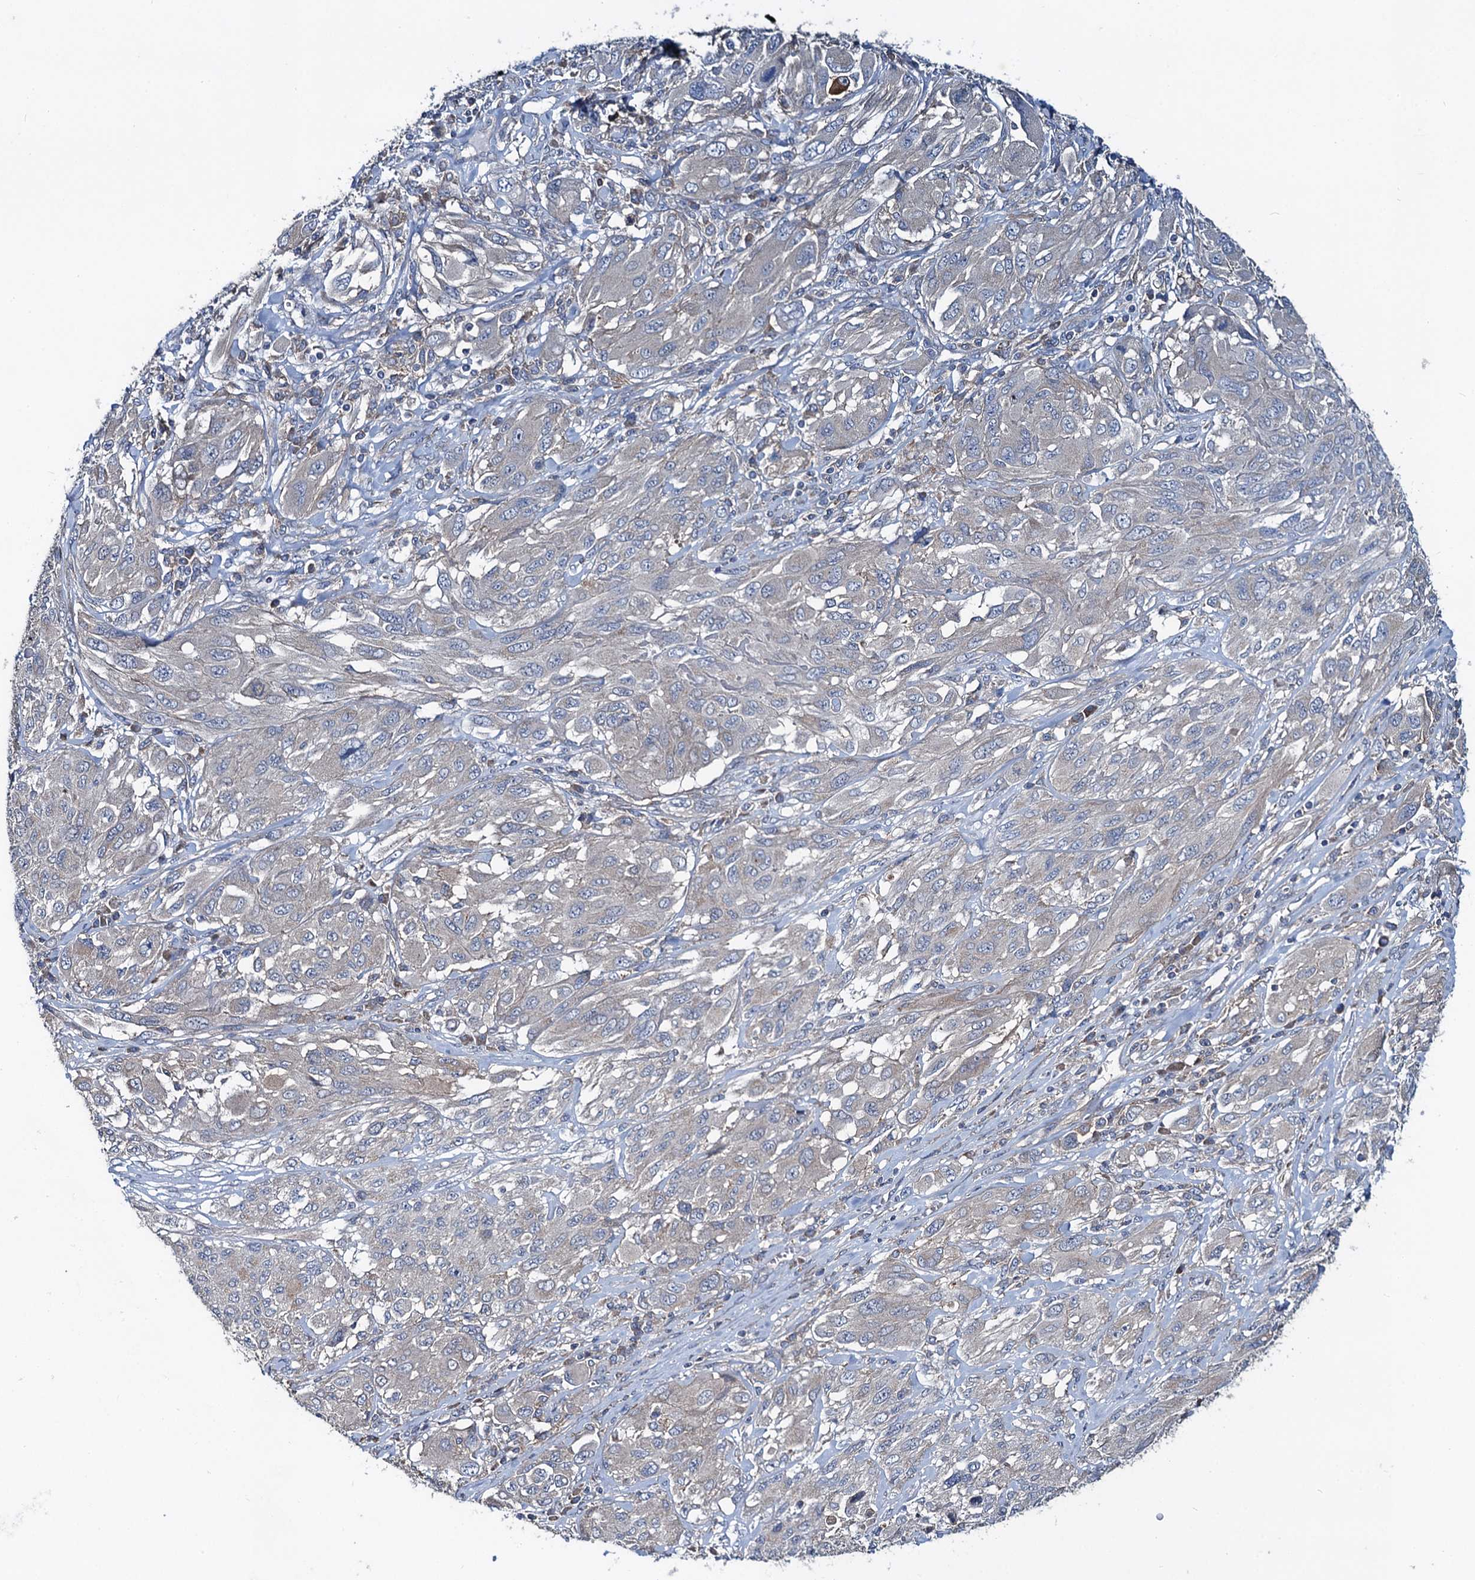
{"staining": {"intensity": "negative", "quantity": "none", "location": "none"}, "tissue": "melanoma", "cell_type": "Tumor cells", "image_type": "cancer", "snomed": [{"axis": "morphology", "description": "Malignant melanoma, NOS"}, {"axis": "topography", "description": "Skin"}], "caption": "Malignant melanoma was stained to show a protein in brown. There is no significant staining in tumor cells. Brightfield microscopy of immunohistochemistry stained with DAB (3,3'-diaminobenzidine) (brown) and hematoxylin (blue), captured at high magnification.", "gene": "SNAP29", "patient": {"sex": "female", "age": 91}}